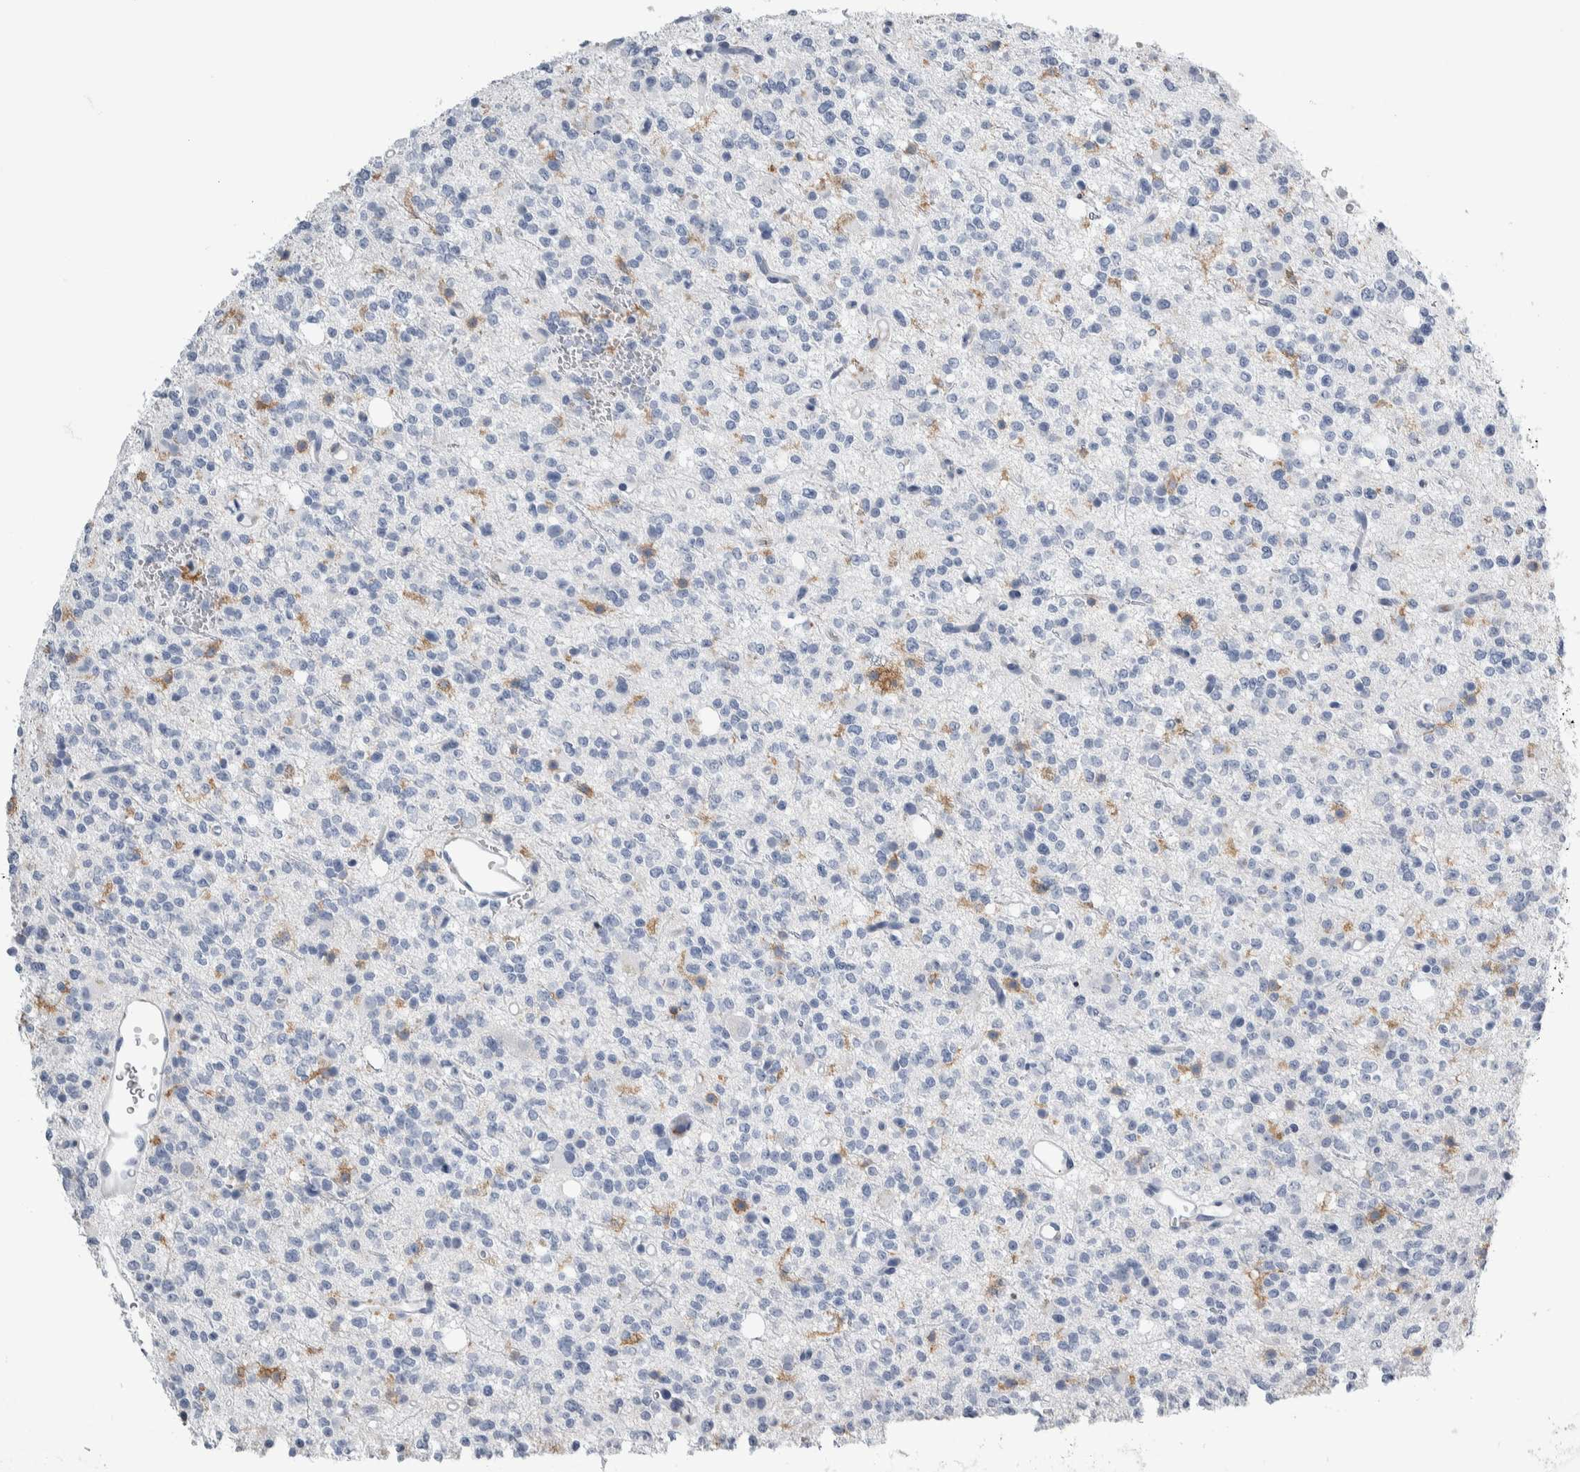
{"staining": {"intensity": "negative", "quantity": "none", "location": "none"}, "tissue": "glioma", "cell_type": "Tumor cells", "image_type": "cancer", "snomed": [{"axis": "morphology", "description": "Glioma, malignant, High grade"}, {"axis": "topography", "description": "Brain"}], "caption": "The photomicrograph reveals no staining of tumor cells in glioma. Nuclei are stained in blue.", "gene": "SKAP2", "patient": {"sex": "female", "age": 62}}